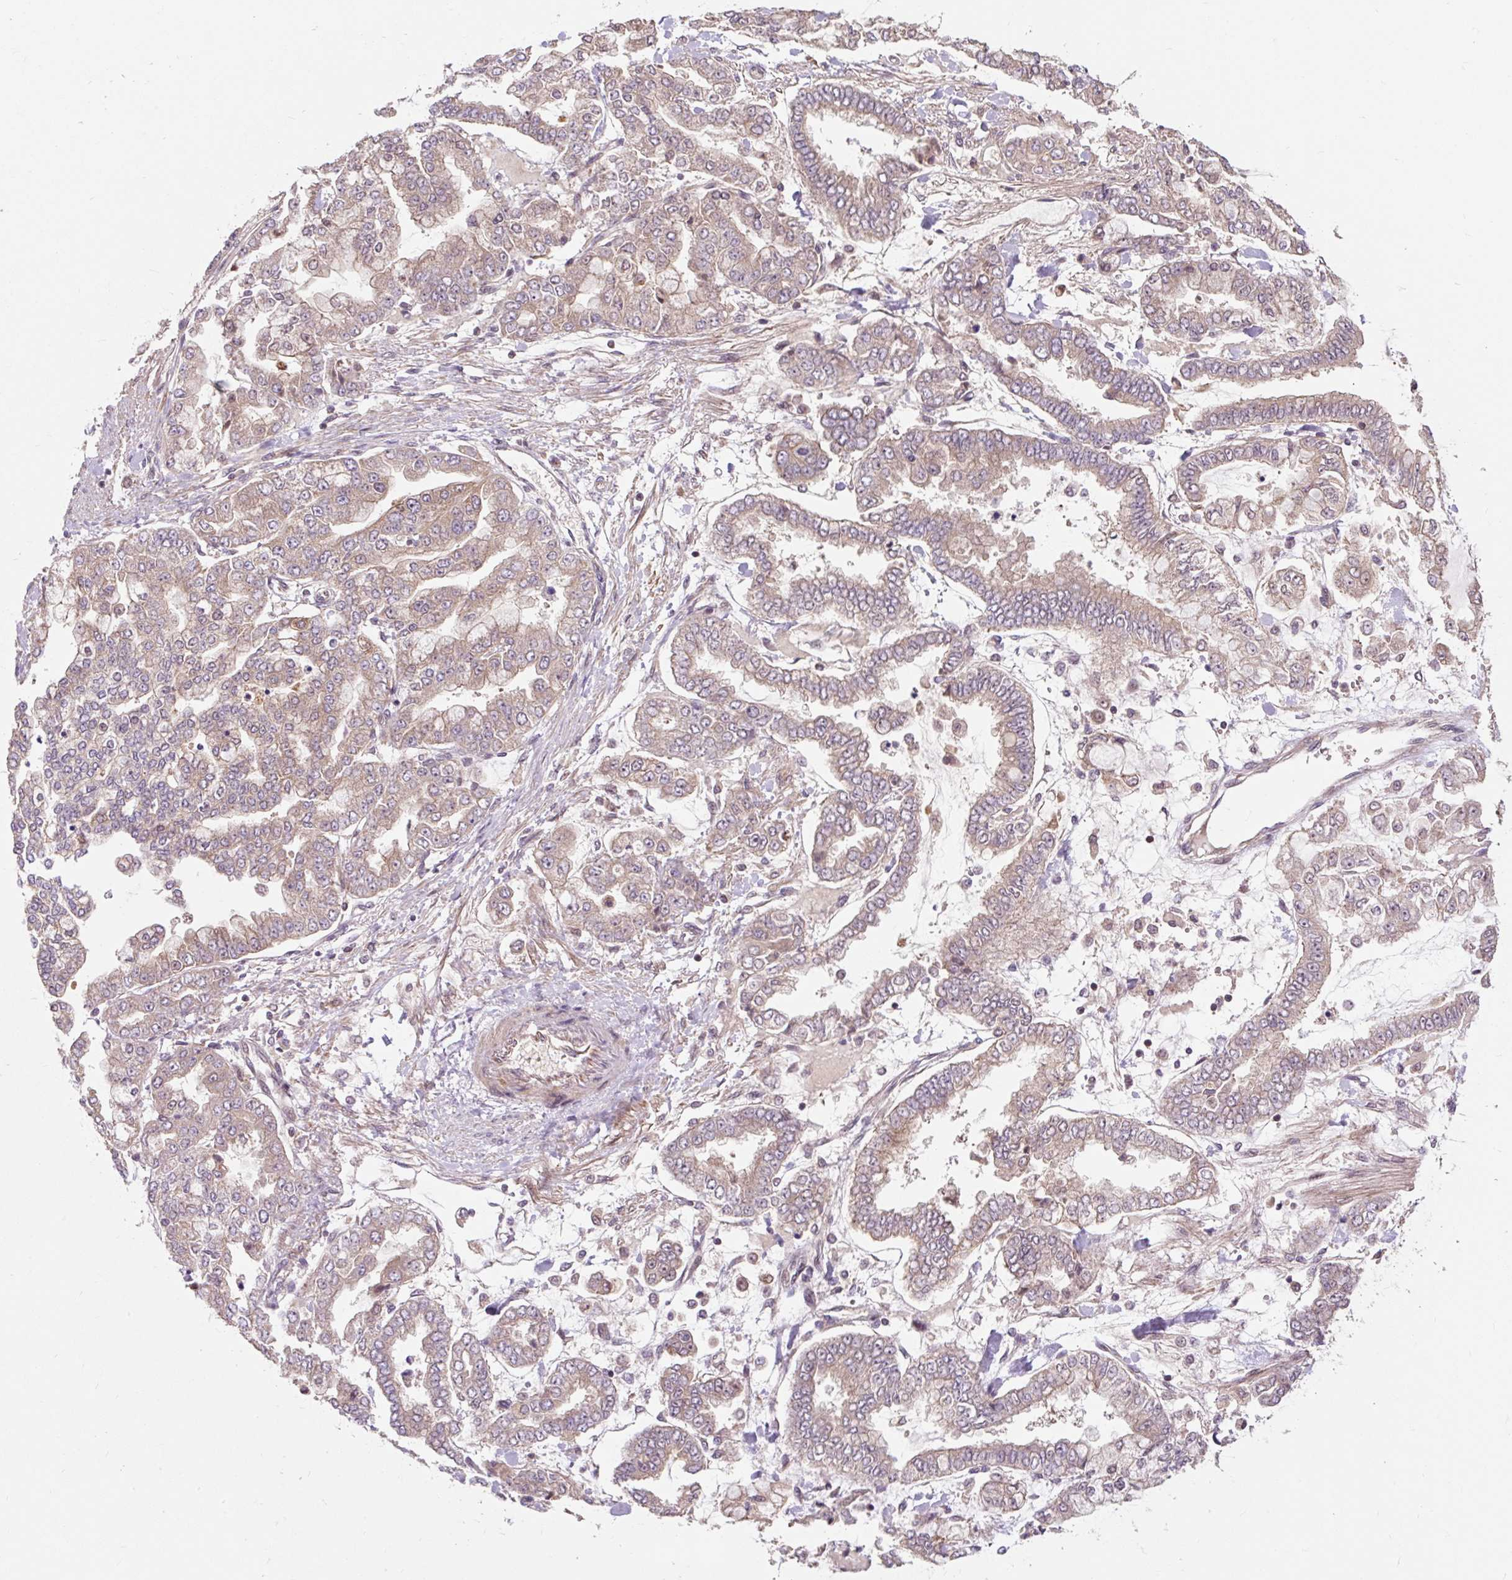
{"staining": {"intensity": "weak", "quantity": "25%-75%", "location": "cytoplasmic/membranous"}, "tissue": "stomach cancer", "cell_type": "Tumor cells", "image_type": "cancer", "snomed": [{"axis": "morphology", "description": "Normal tissue, NOS"}, {"axis": "morphology", "description": "Adenocarcinoma, NOS"}, {"axis": "topography", "description": "Stomach, upper"}, {"axis": "topography", "description": "Stomach"}], "caption": "IHC of stomach cancer (adenocarcinoma) shows low levels of weak cytoplasmic/membranous staining in approximately 25%-75% of tumor cells. The protein of interest is stained brown, and the nuclei are stained in blue (DAB (3,3'-diaminobenzidine) IHC with brightfield microscopy, high magnification).", "gene": "MMS19", "patient": {"sex": "male", "age": 76}}